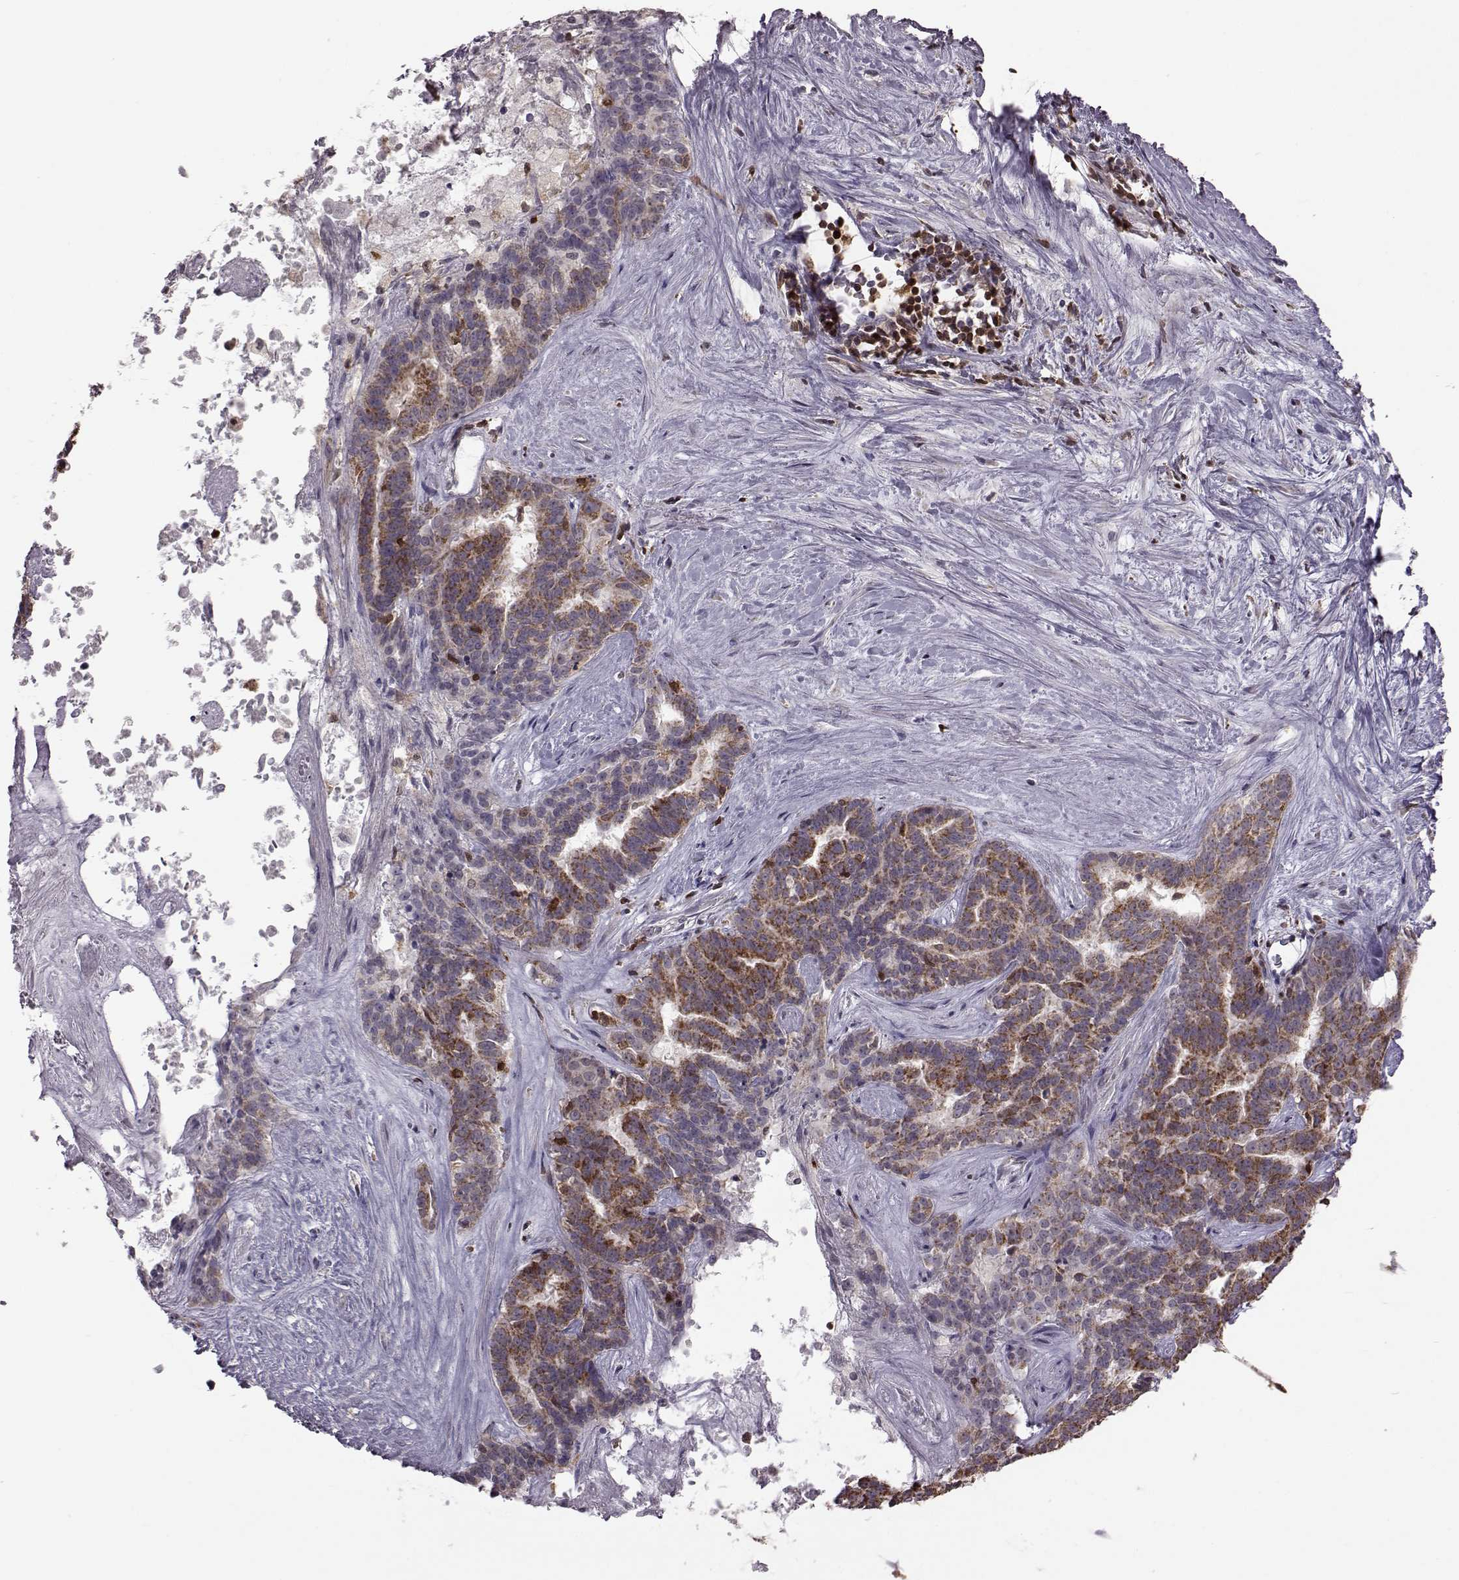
{"staining": {"intensity": "strong", "quantity": "25%-75%", "location": "cytoplasmic/membranous"}, "tissue": "liver cancer", "cell_type": "Tumor cells", "image_type": "cancer", "snomed": [{"axis": "morphology", "description": "Cholangiocarcinoma"}, {"axis": "topography", "description": "Liver"}], "caption": "Protein staining of liver cancer tissue displays strong cytoplasmic/membranous positivity in approximately 25%-75% of tumor cells.", "gene": "DOK2", "patient": {"sex": "female", "age": 47}}